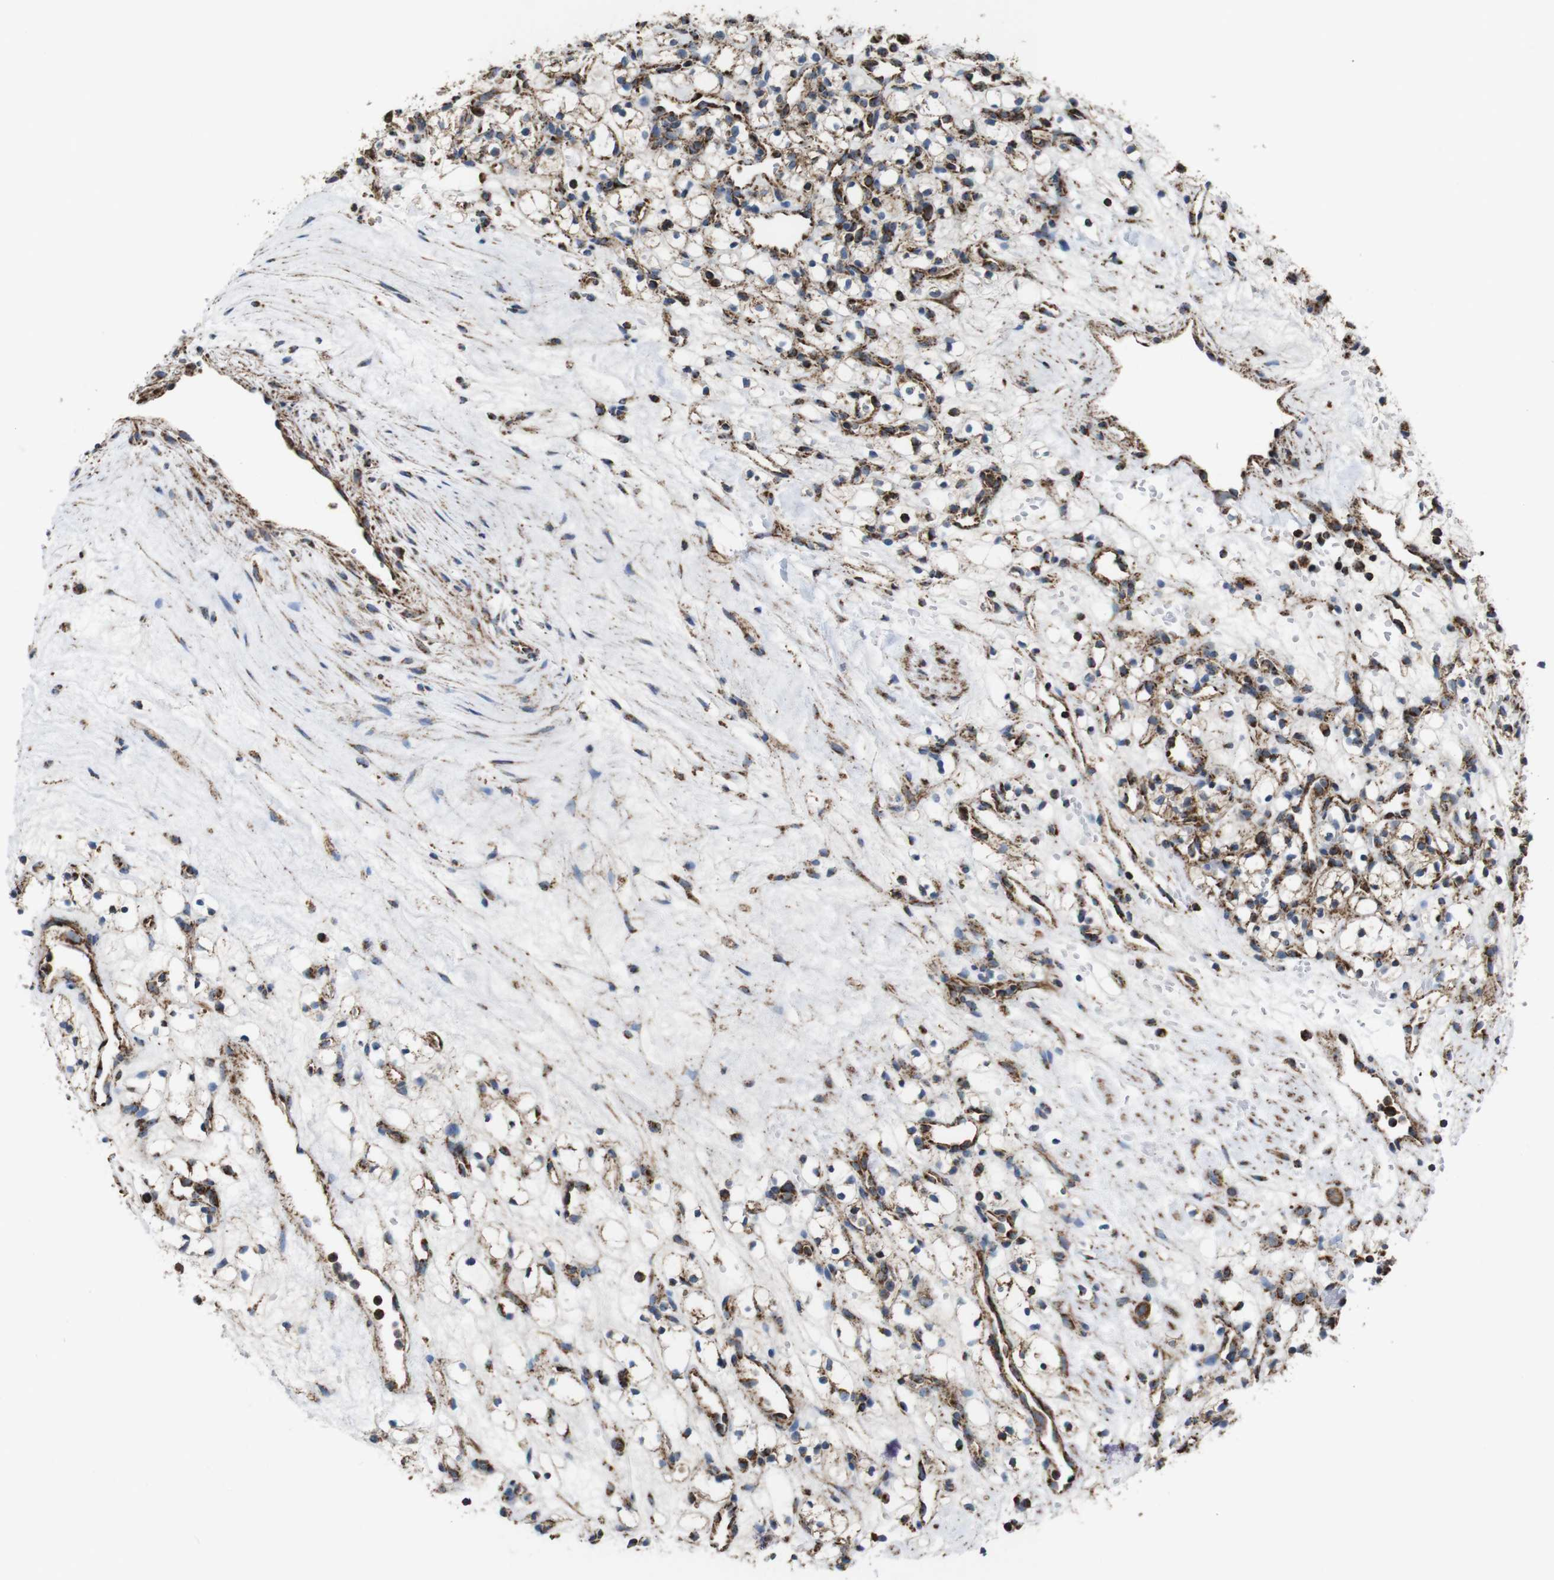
{"staining": {"intensity": "moderate", "quantity": "25%-75%", "location": "cytoplasmic/membranous"}, "tissue": "renal cancer", "cell_type": "Tumor cells", "image_type": "cancer", "snomed": [{"axis": "morphology", "description": "Adenocarcinoma, NOS"}, {"axis": "topography", "description": "Kidney"}], "caption": "DAB (3,3'-diaminobenzidine) immunohistochemical staining of renal adenocarcinoma displays moderate cytoplasmic/membranous protein expression in about 25%-75% of tumor cells. (IHC, brightfield microscopy, high magnification).", "gene": "HK1", "patient": {"sex": "female", "age": 60}}